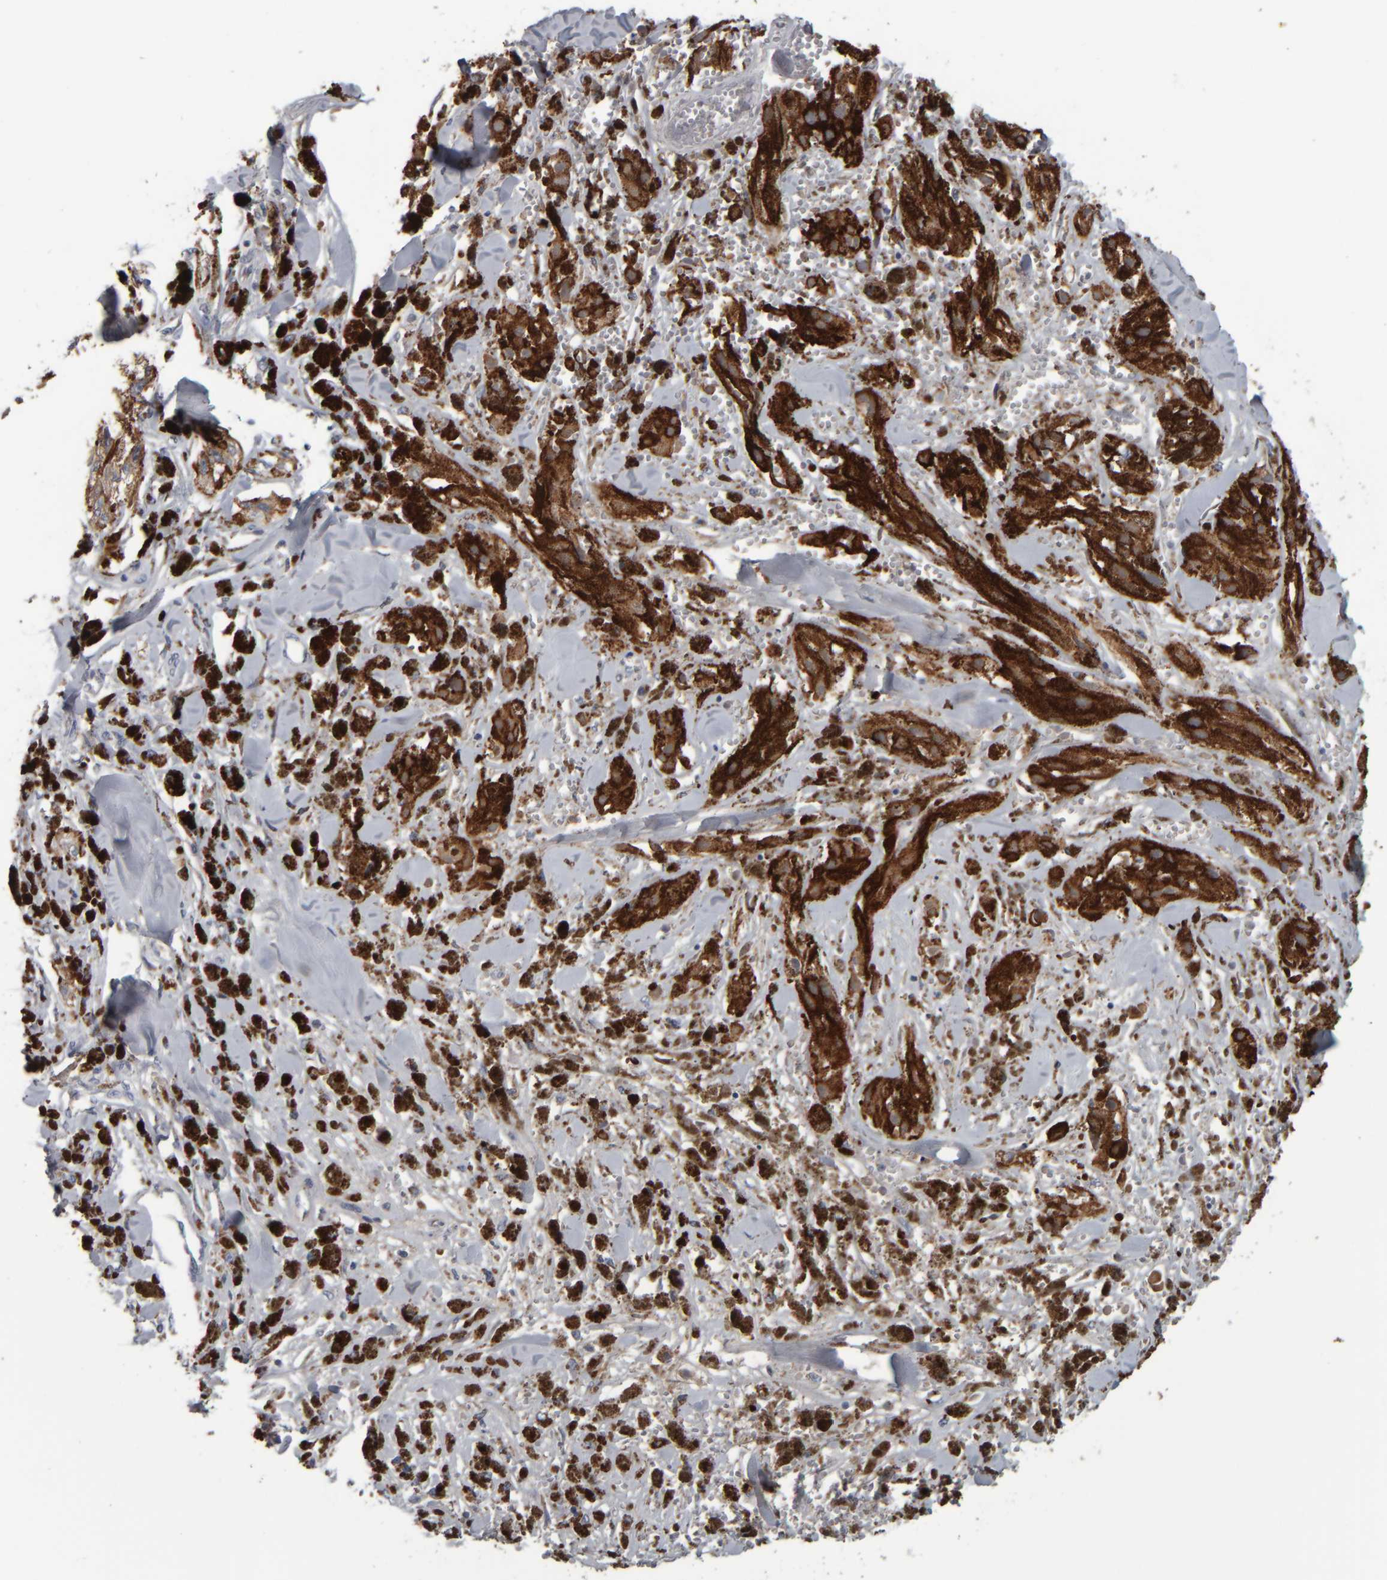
{"staining": {"intensity": "negative", "quantity": "none", "location": "none"}, "tissue": "melanoma", "cell_type": "Tumor cells", "image_type": "cancer", "snomed": [{"axis": "morphology", "description": "Malignant melanoma, NOS"}, {"axis": "topography", "description": "Skin"}], "caption": "Immunohistochemistry (IHC) photomicrograph of human melanoma stained for a protein (brown), which displays no positivity in tumor cells. (Stains: DAB immunohistochemistry with hematoxylin counter stain, Microscopy: brightfield microscopy at high magnification).", "gene": "CAVIN4", "patient": {"sex": "male", "age": 88}}